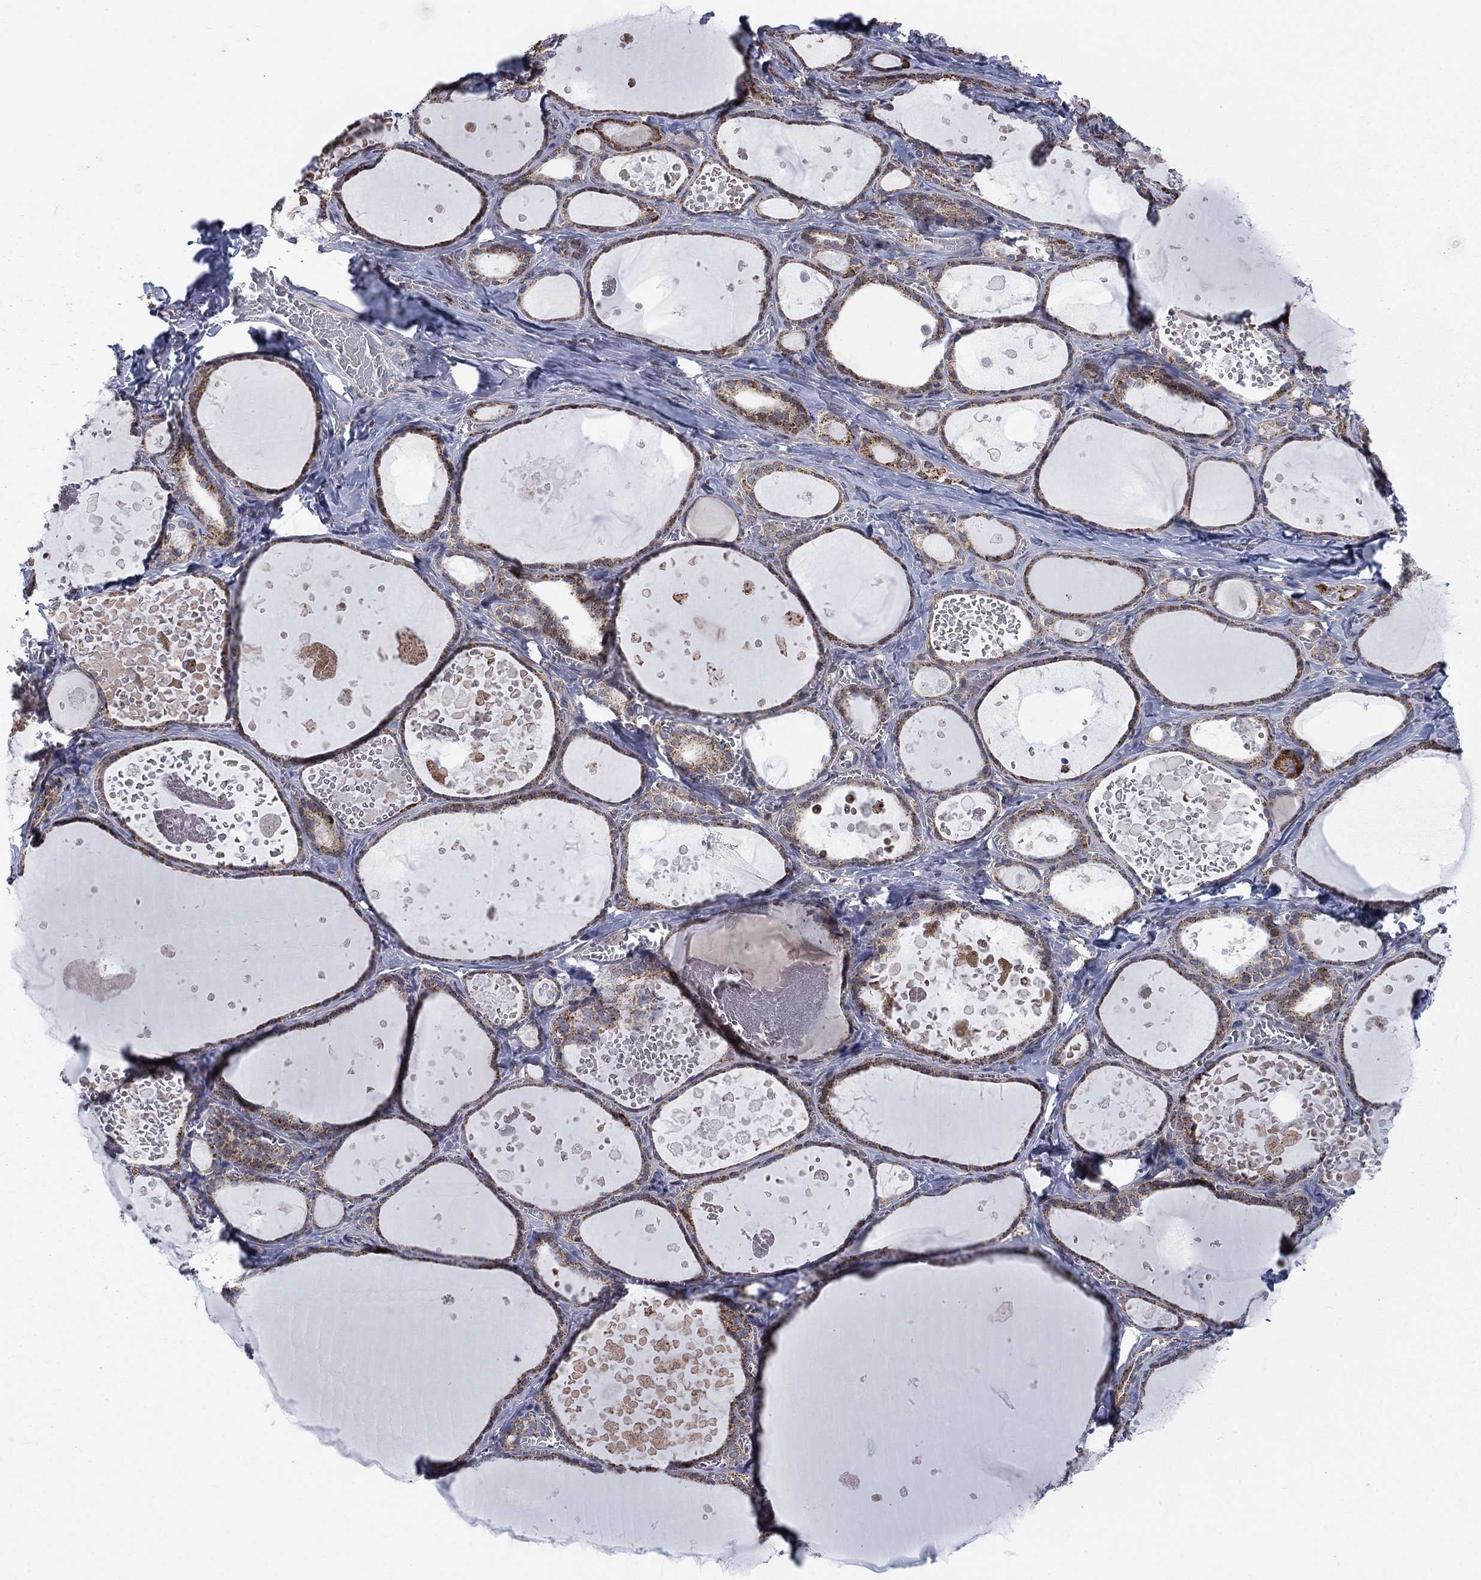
{"staining": {"intensity": "moderate", "quantity": ">75%", "location": "cytoplasmic/membranous"}, "tissue": "thyroid gland", "cell_type": "Glandular cells", "image_type": "normal", "snomed": [{"axis": "morphology", "description": "Normal tissue, NOS"}, {"axis": "topography", "description": "Thyroid gland"}], "caption": "Glandular cells exhibit medium levels of moderate cytoplasmic/membranous expression in about >75% of cells in benign human thyroid gland.", "gene": "MOAP1", "patient": {"sex": "female", "age": 56}}